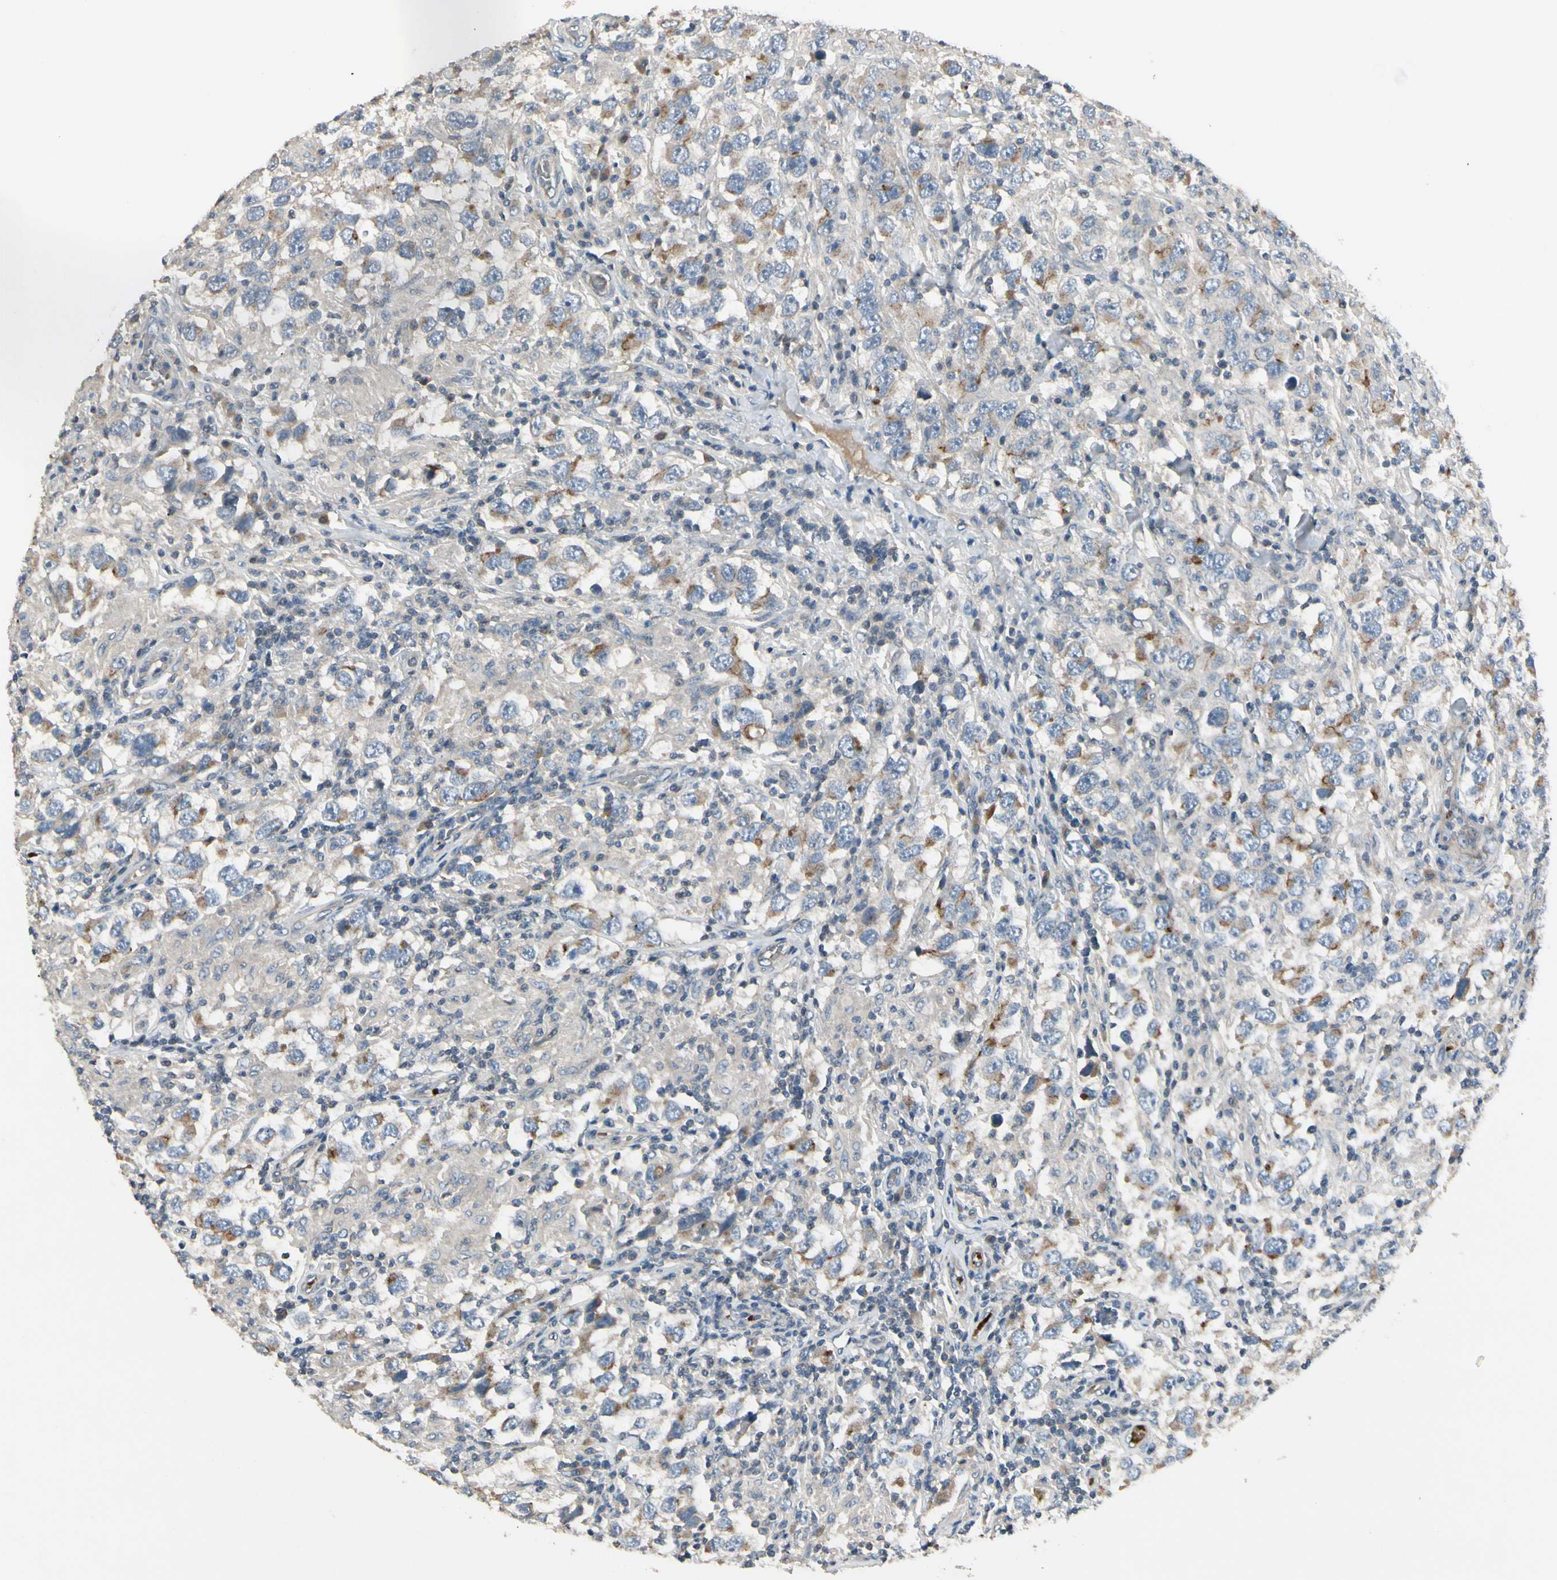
{"staining": {"intensity": "moderate", "quantity": "<25%", "location": "cytoplasmic/membranous"}, "tissue": "testis cancer", "cell_type": "Tumor cells", "image_type": "cancer", "snomed": [{"axis": "morphology", "description": "Carcinoma, Embryonal, NOS"}, {"axis": "topography", "description": "Testis"}], "caption": "Protein positivity by IHC shows moderate cytoplasmic/membranous expression in about <25% of tumor cells in embryonal carcinoma (testis). (Brightfield microscopy of DAB IHC at high magnification).", "gene": "PPP3CB", "patient": {"sex": "male", "age": 21}}